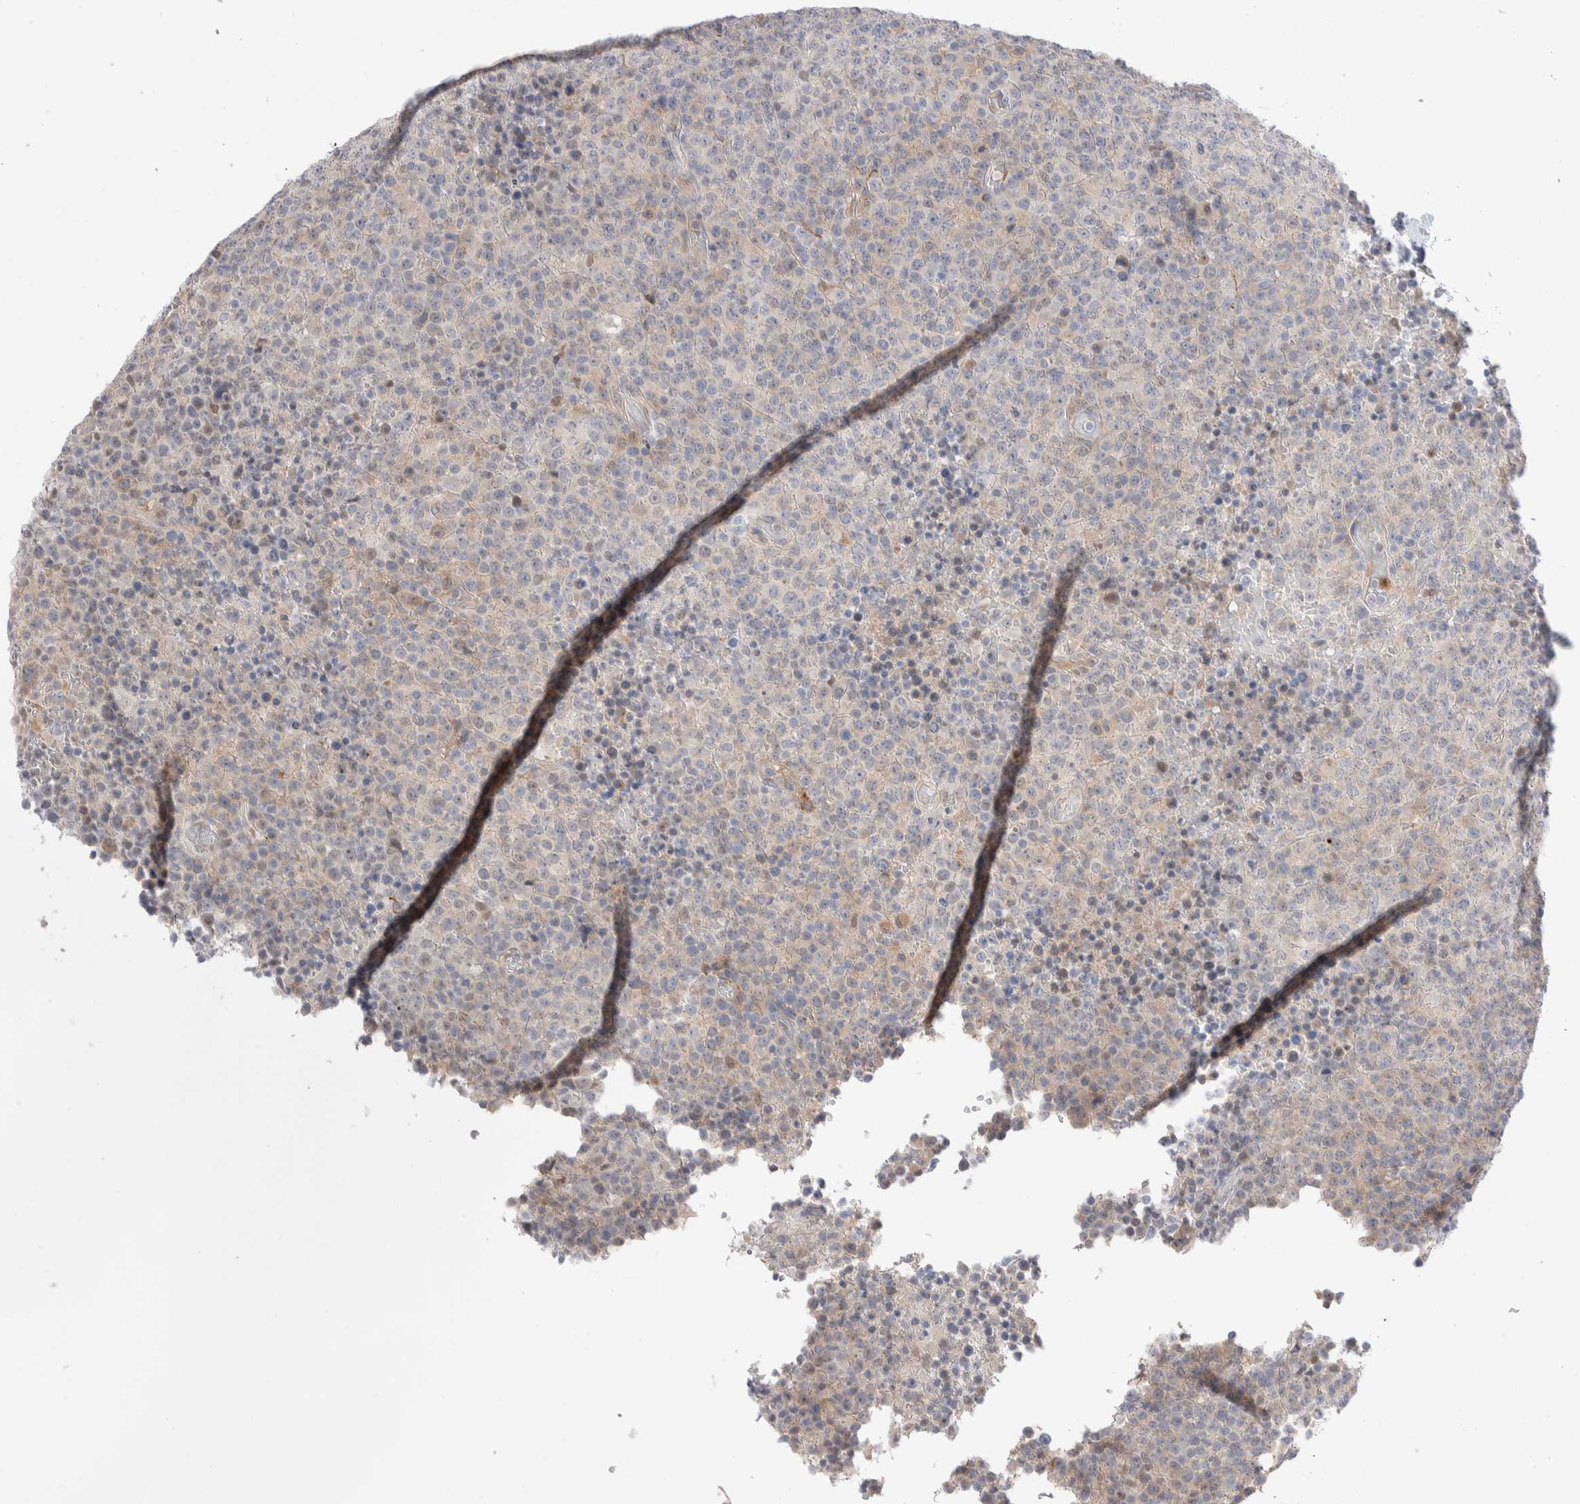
{"staining": {"intensity": "weak", "quantity": "<25%", "location": "cytoplasmic/membranous"}, "tissue": "lymphoma", "cell_type": "Tumor cells", "image_type": "cancer", "snomed": [{"axis": "morphology", "description": "Malignant lymphoma, non-Hodgkin's type, High grade"}, {"axis": "topography", "description": "Lymph node"}], "caption": "Immunohistochemistry (IHC) of human high-grade malignant lymphoma, non-Hodgkin's type displays no staining in tumor cells.", "gene": "C1orf112", "patient": {"sex": "male", "age": 13}}